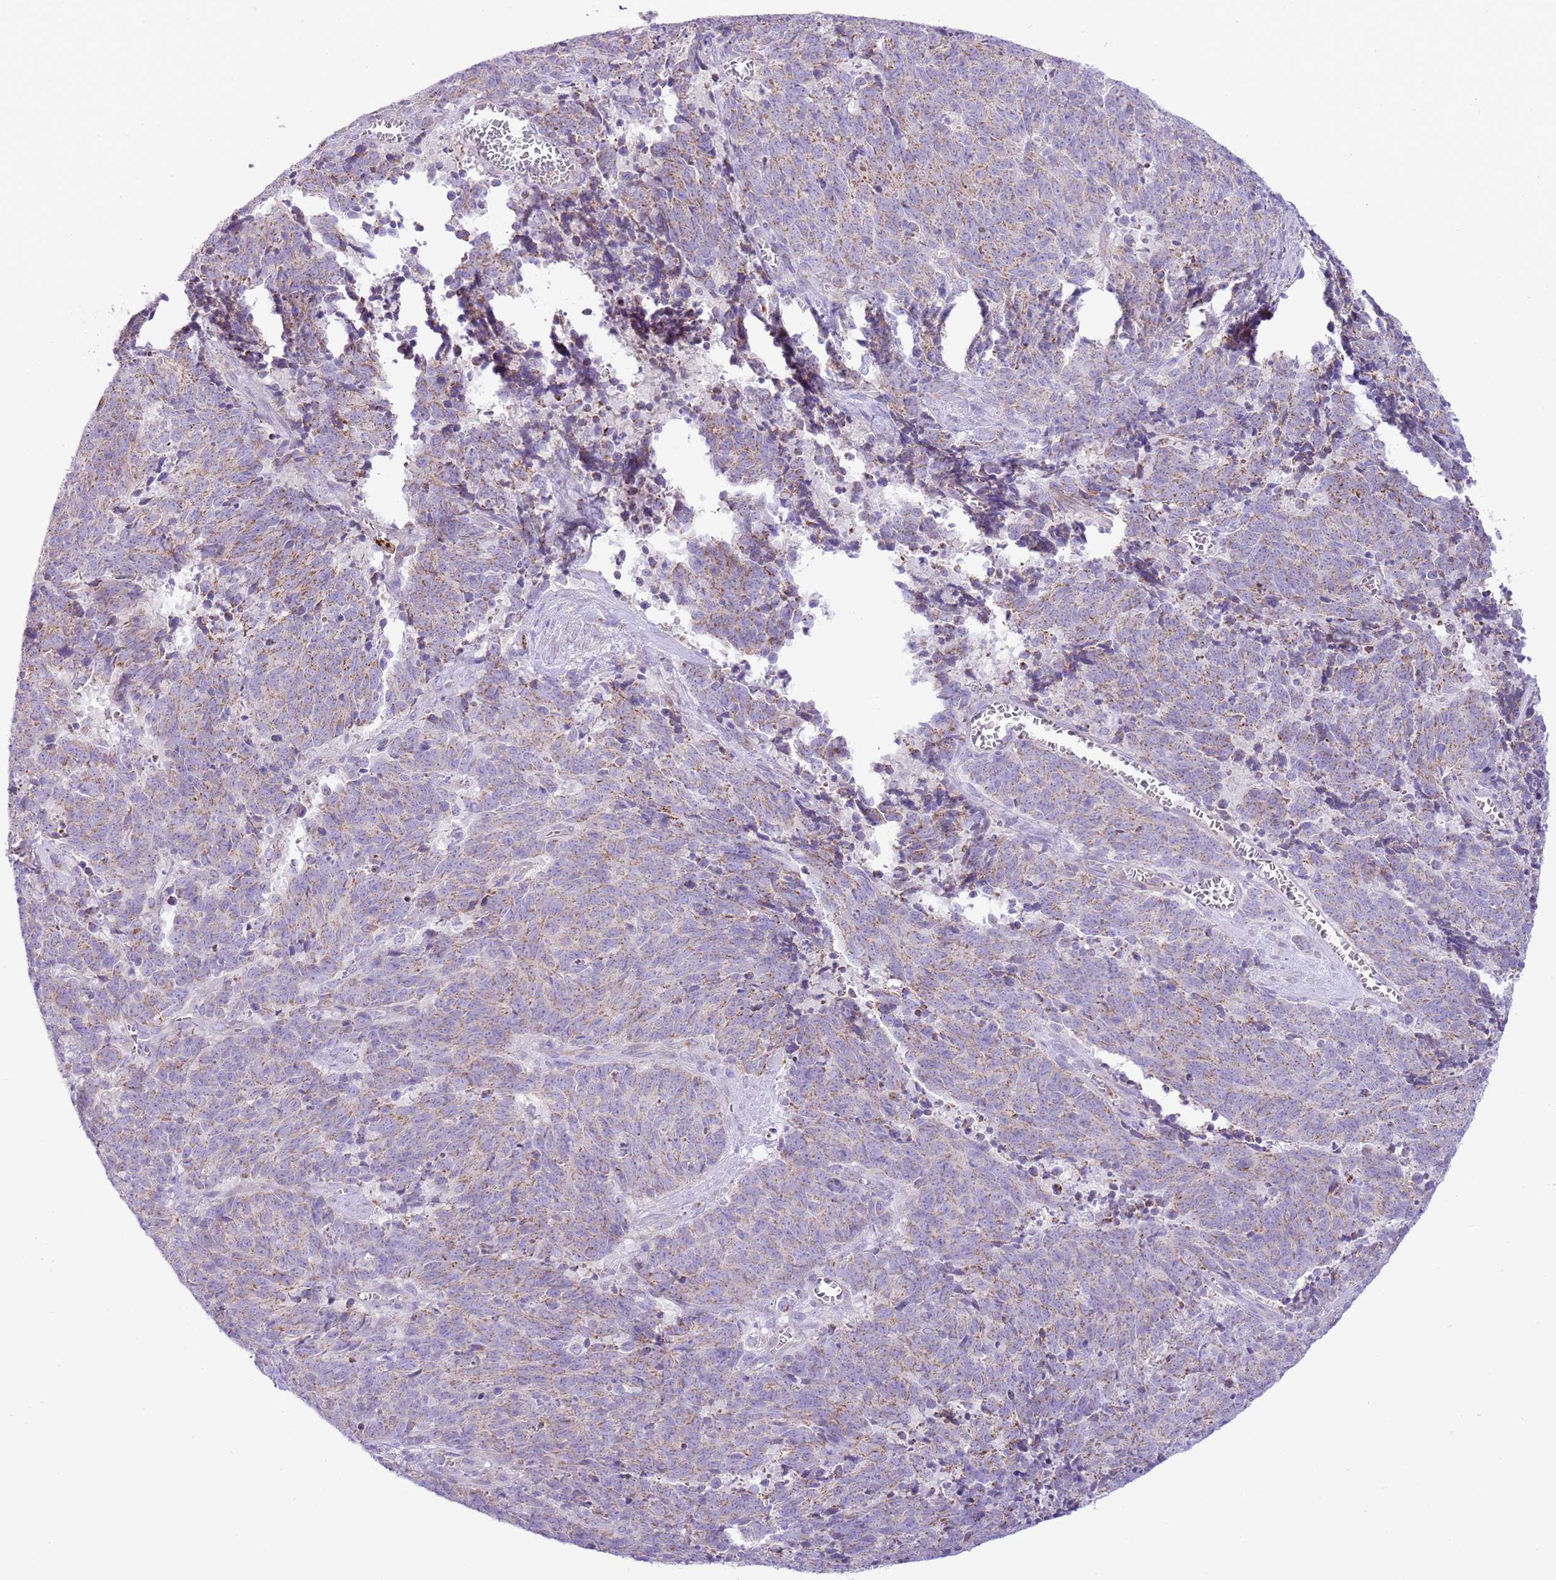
{"staining": {"intensity": "weak", "quantity": ">75%", "location": "cytoplasmic/membranous"}, "tissue": "cervical cancer", "cell_type": "Tumor cells", "image_type": "cancer", "snomed": [{"axis": "morphology", "description": "Squamous cell carcinoma, NOS"}, {"axis": "topography", "description": "Cervix"}], "caption": "There is low levels of weak cytoplasmic/membranous expression in tumor cells of cervical cancer, as demonstrated by immunohistochemical staining (brown color).", "gene": "OAZ2", "patient": {"sex": "female", "age": 29}}